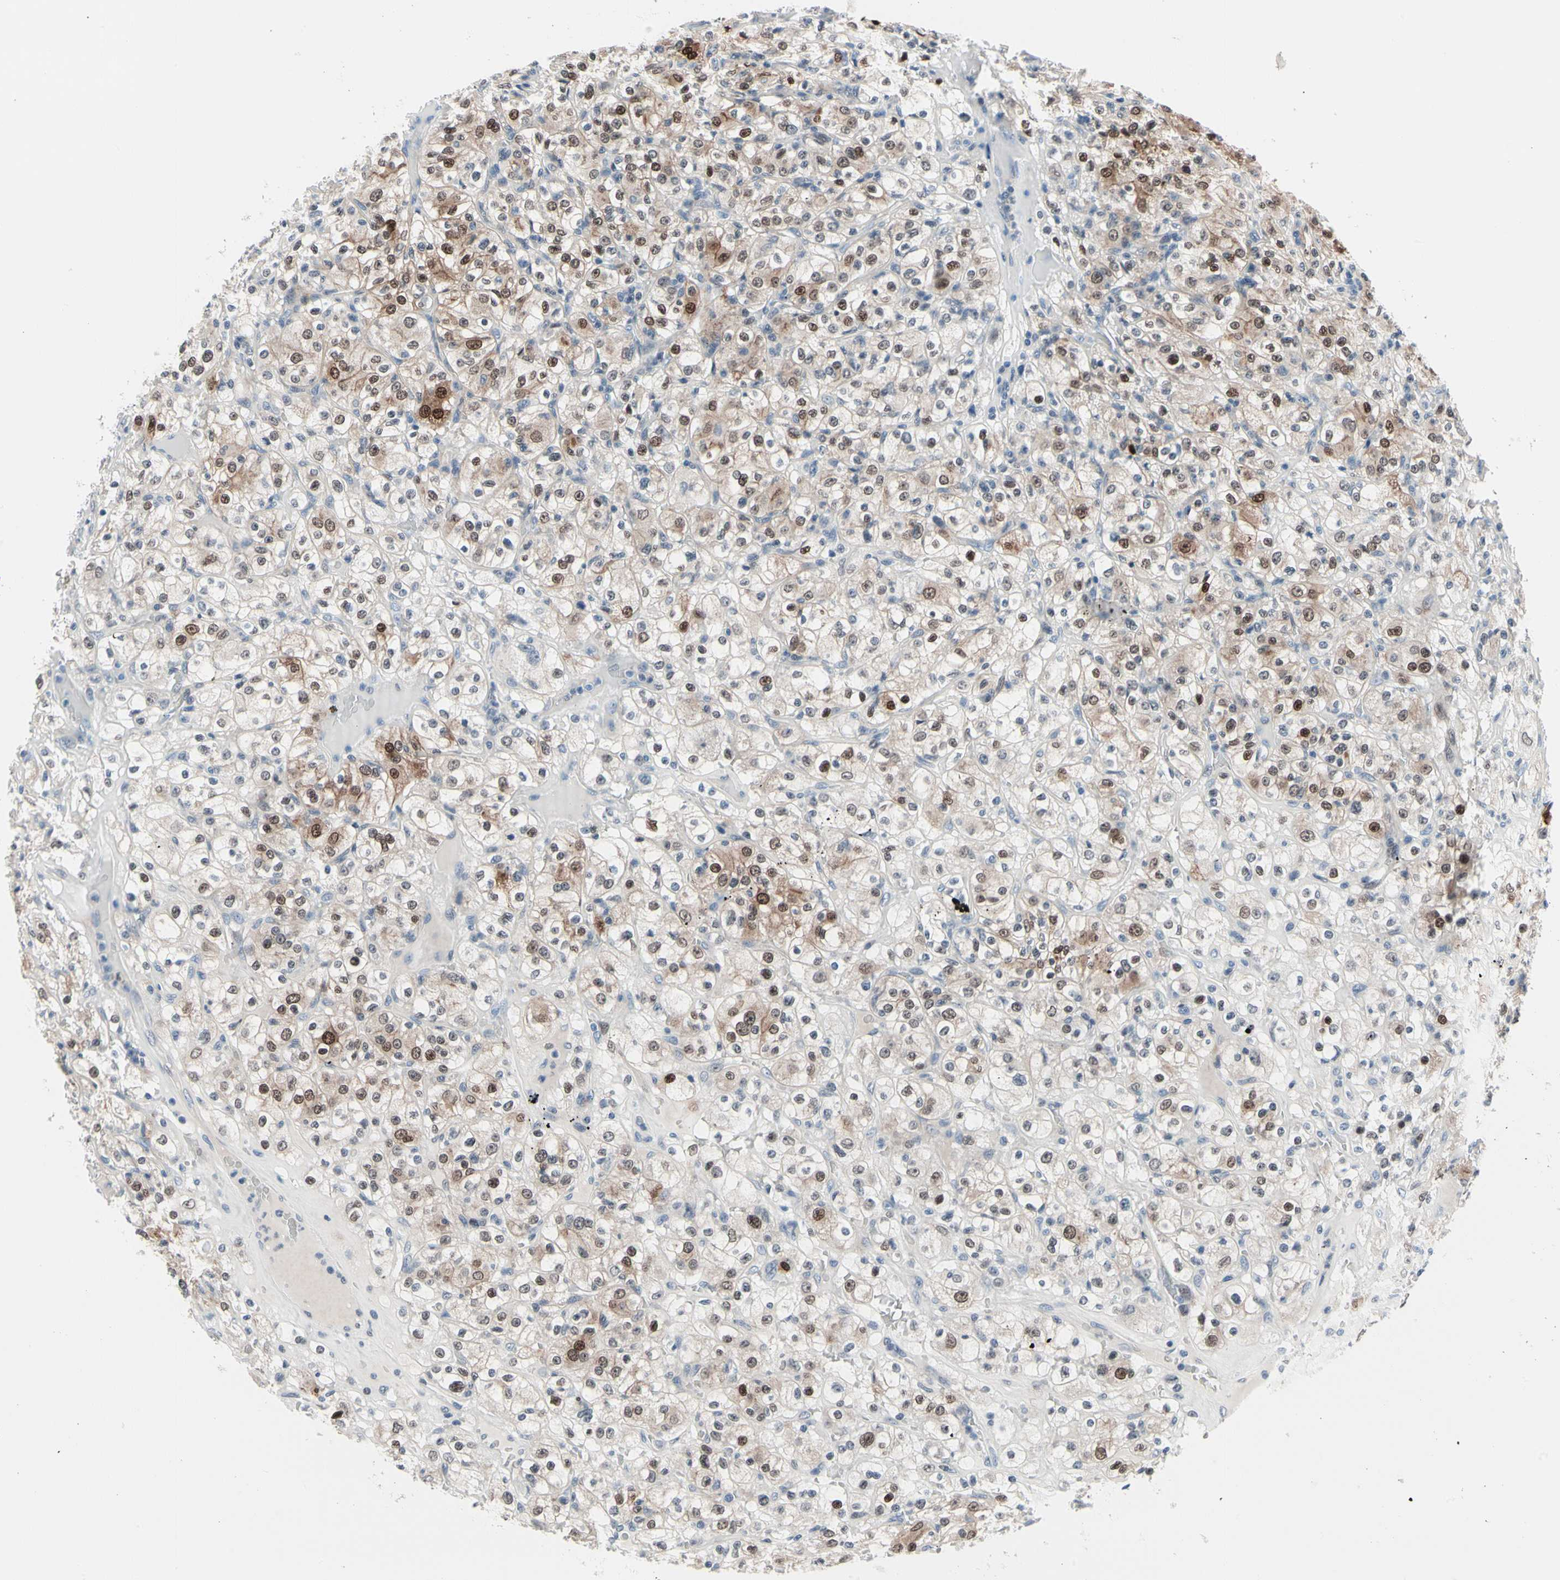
{"staining": {"intensity": "moderate", "quantity": "25%-75%", "location": "cytoplasmic/membranous,nuclear"}, "tissue": "renal cancer", "cell_type": "Tumor cells", "image_type": "cancer", "snomed": [{"axis": "morphology", "description": "Normal tissue, NOS"}, {"axis": "morphology", "description": "Adenocarcinoma, NOS"}, {"axis": "topography", "description": "Kidney"}], "caption": "Immunohistochemistry (IHC) image of neoplastic tissue: renal cancer (adenocarcinoma) stained using immunohistochemistry (IHC) exhibits medium levels of moderate protein expression localized specifically in the cytoplasmic/membranous and nuclear of tumor cells, appearing as a cytoplasmic/membranous and nuclear brown color.", "gene": "TXN", "patient": {"sex": "female", "age": 72}}